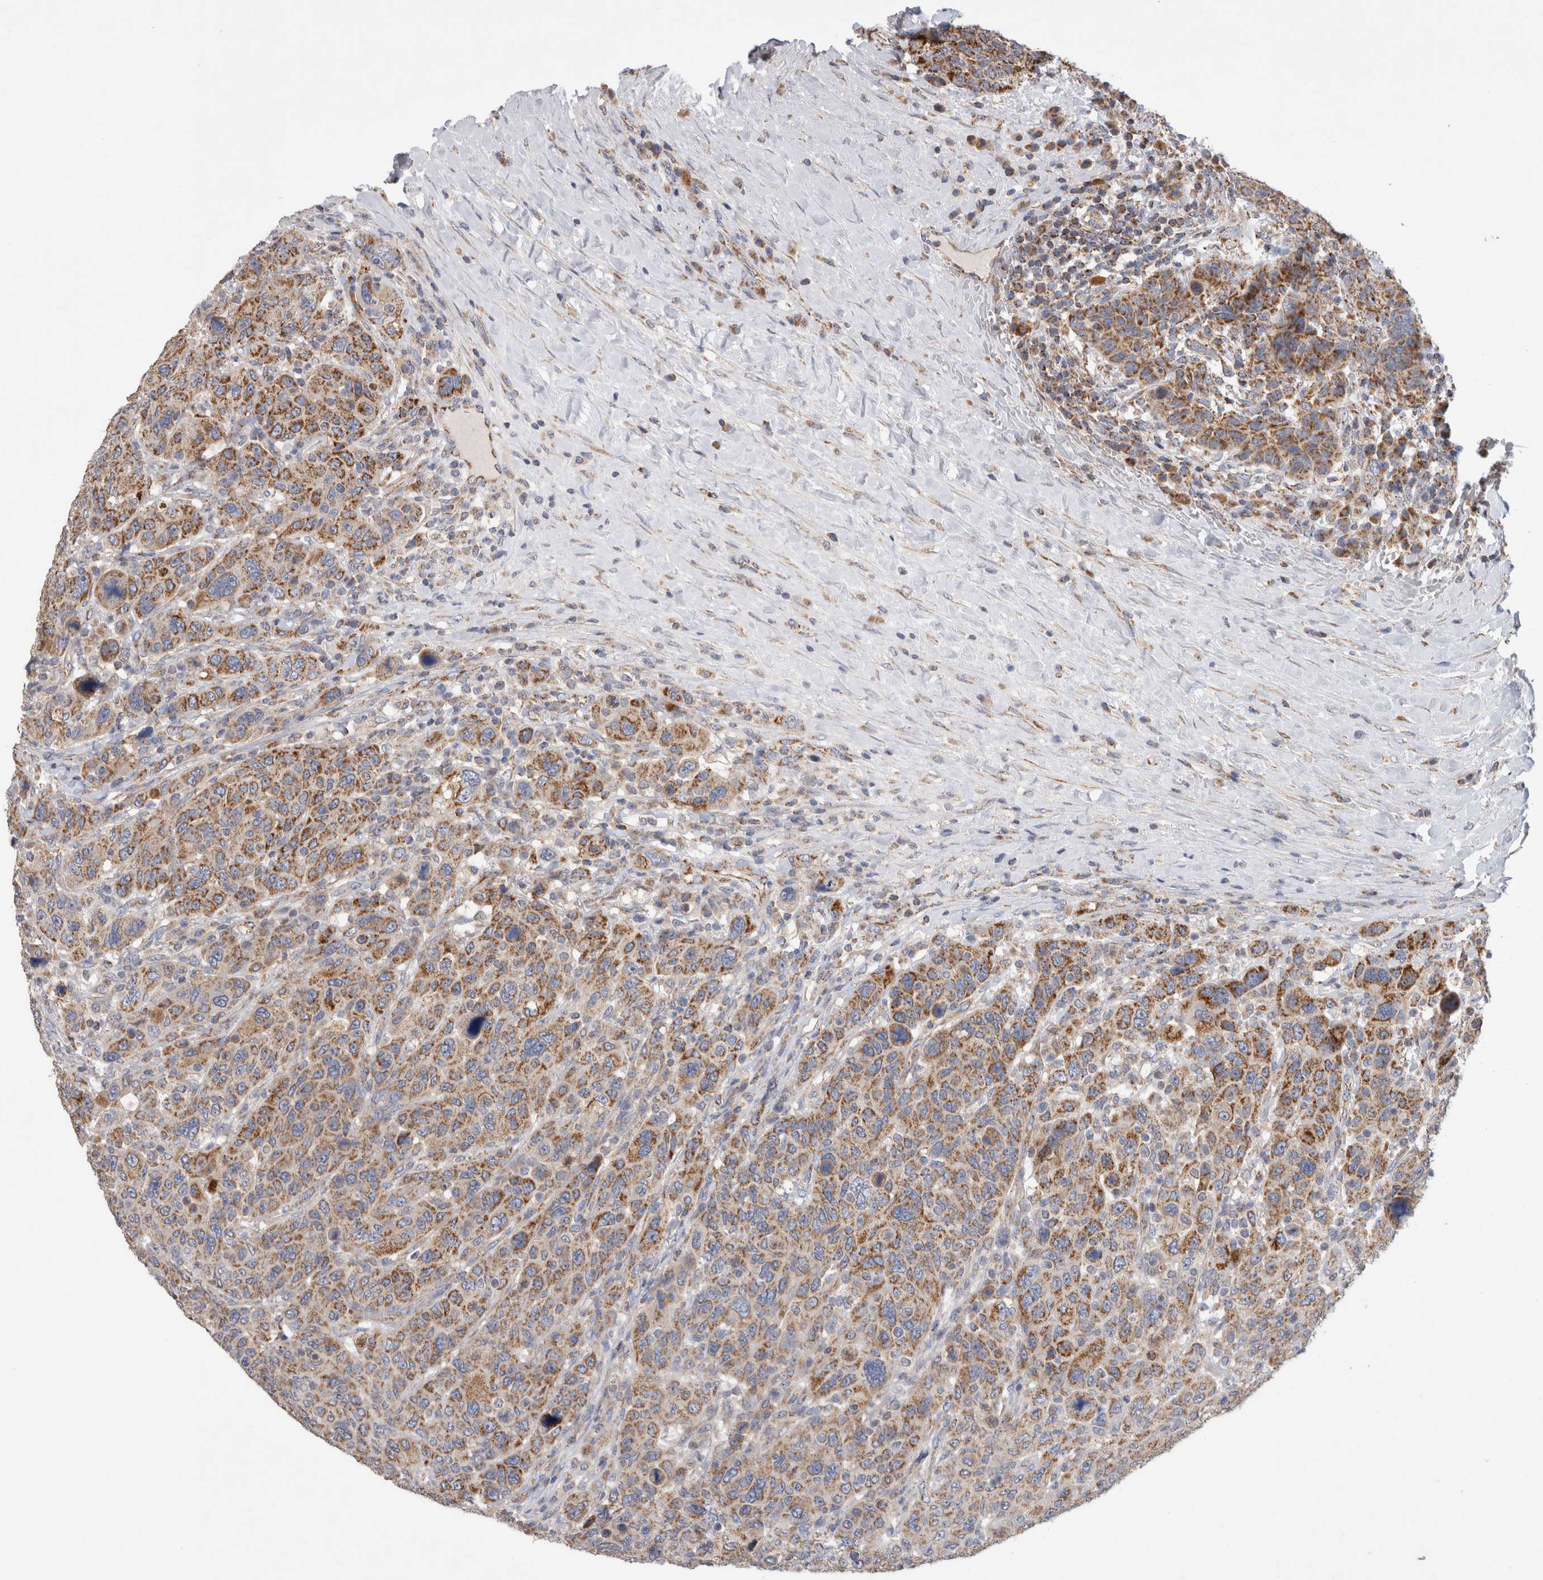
{"staining": {"intensity": "moderate", "quantity": ">75%", "location": "cytoplasmic/membranous"}, "tissue": "breast cancer", "cell_type": "Tumor cells", "image_type": "cancer", "snomed": [{"axis": "morphology", "description": "Duct carcinoma"}, {"axis": "topography", "description": "Breast"}], "caption": "This photomicrograph displays breast cancer (invasive ductal carcinoma) stained with immunohistochemistry (IHC) to label a protein in brown. The cytoplasmic/membranous of tumor cells show moderate positivity for the protein. Nuclei are counter-stained blue.", "gene": "IARS2", "patient": {"sex": "female", "age": 37}}